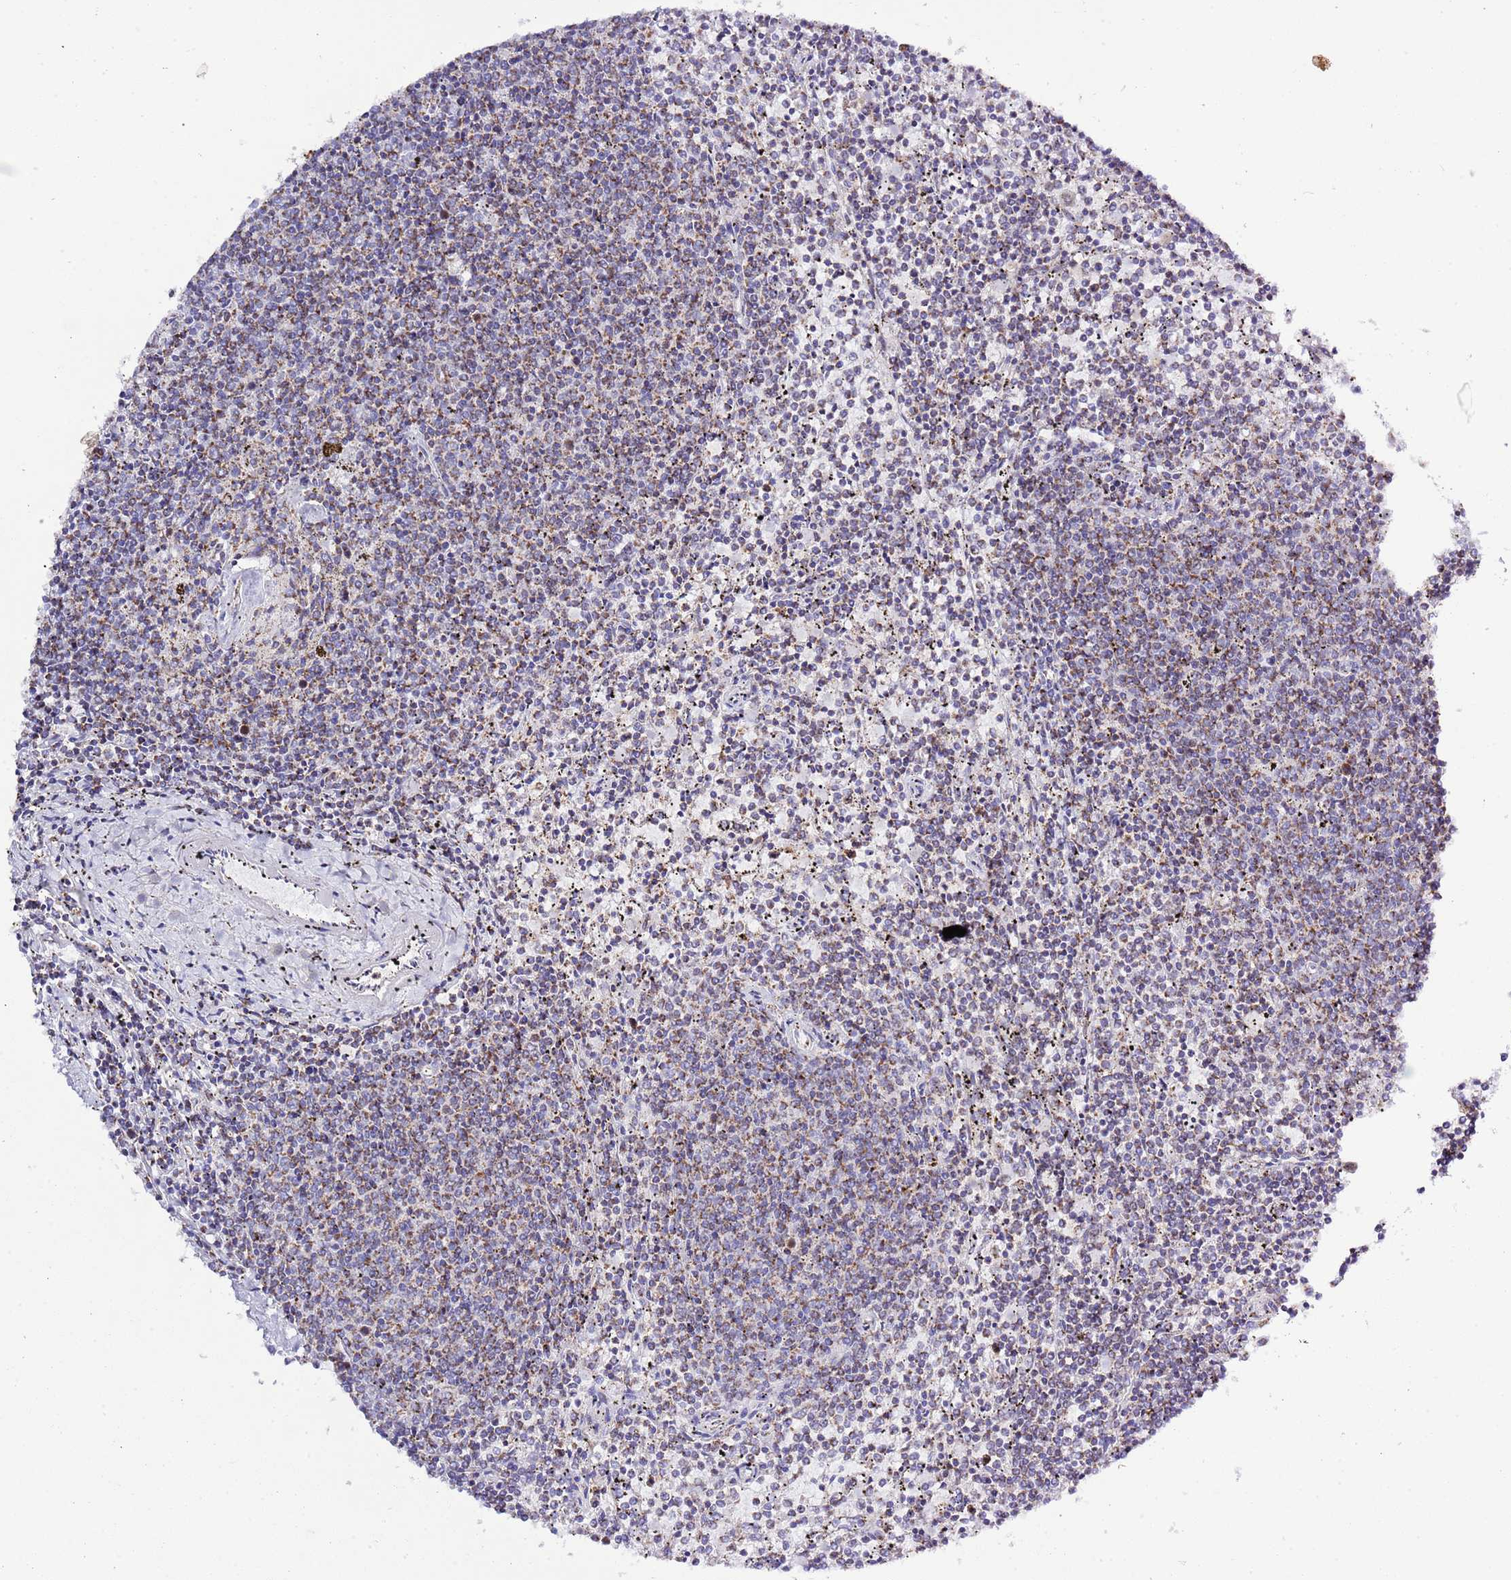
{"staining": {"intensity": "weak", "quantity": "<25%", "location": "cytoplasmic/membranous"}, "tissue": "lymphoma", "cell_type": "Tumor cells", "image_type": "cancer", "snomed": [{"axis": "morphology", "description": "Malignant lymphoma, non-Hodgkin's type, Low grade"}, {"axis": "topography", "description": "Spleen"}], "caption": "Photomicrograph shows no significant protein positivity in tumor cells of lymphoma. (DAB IHC visualized using brightfield microscopy, high magnification).", "gene": "TEKTIP1", "patient": {"sex": "female", "age": 50}}